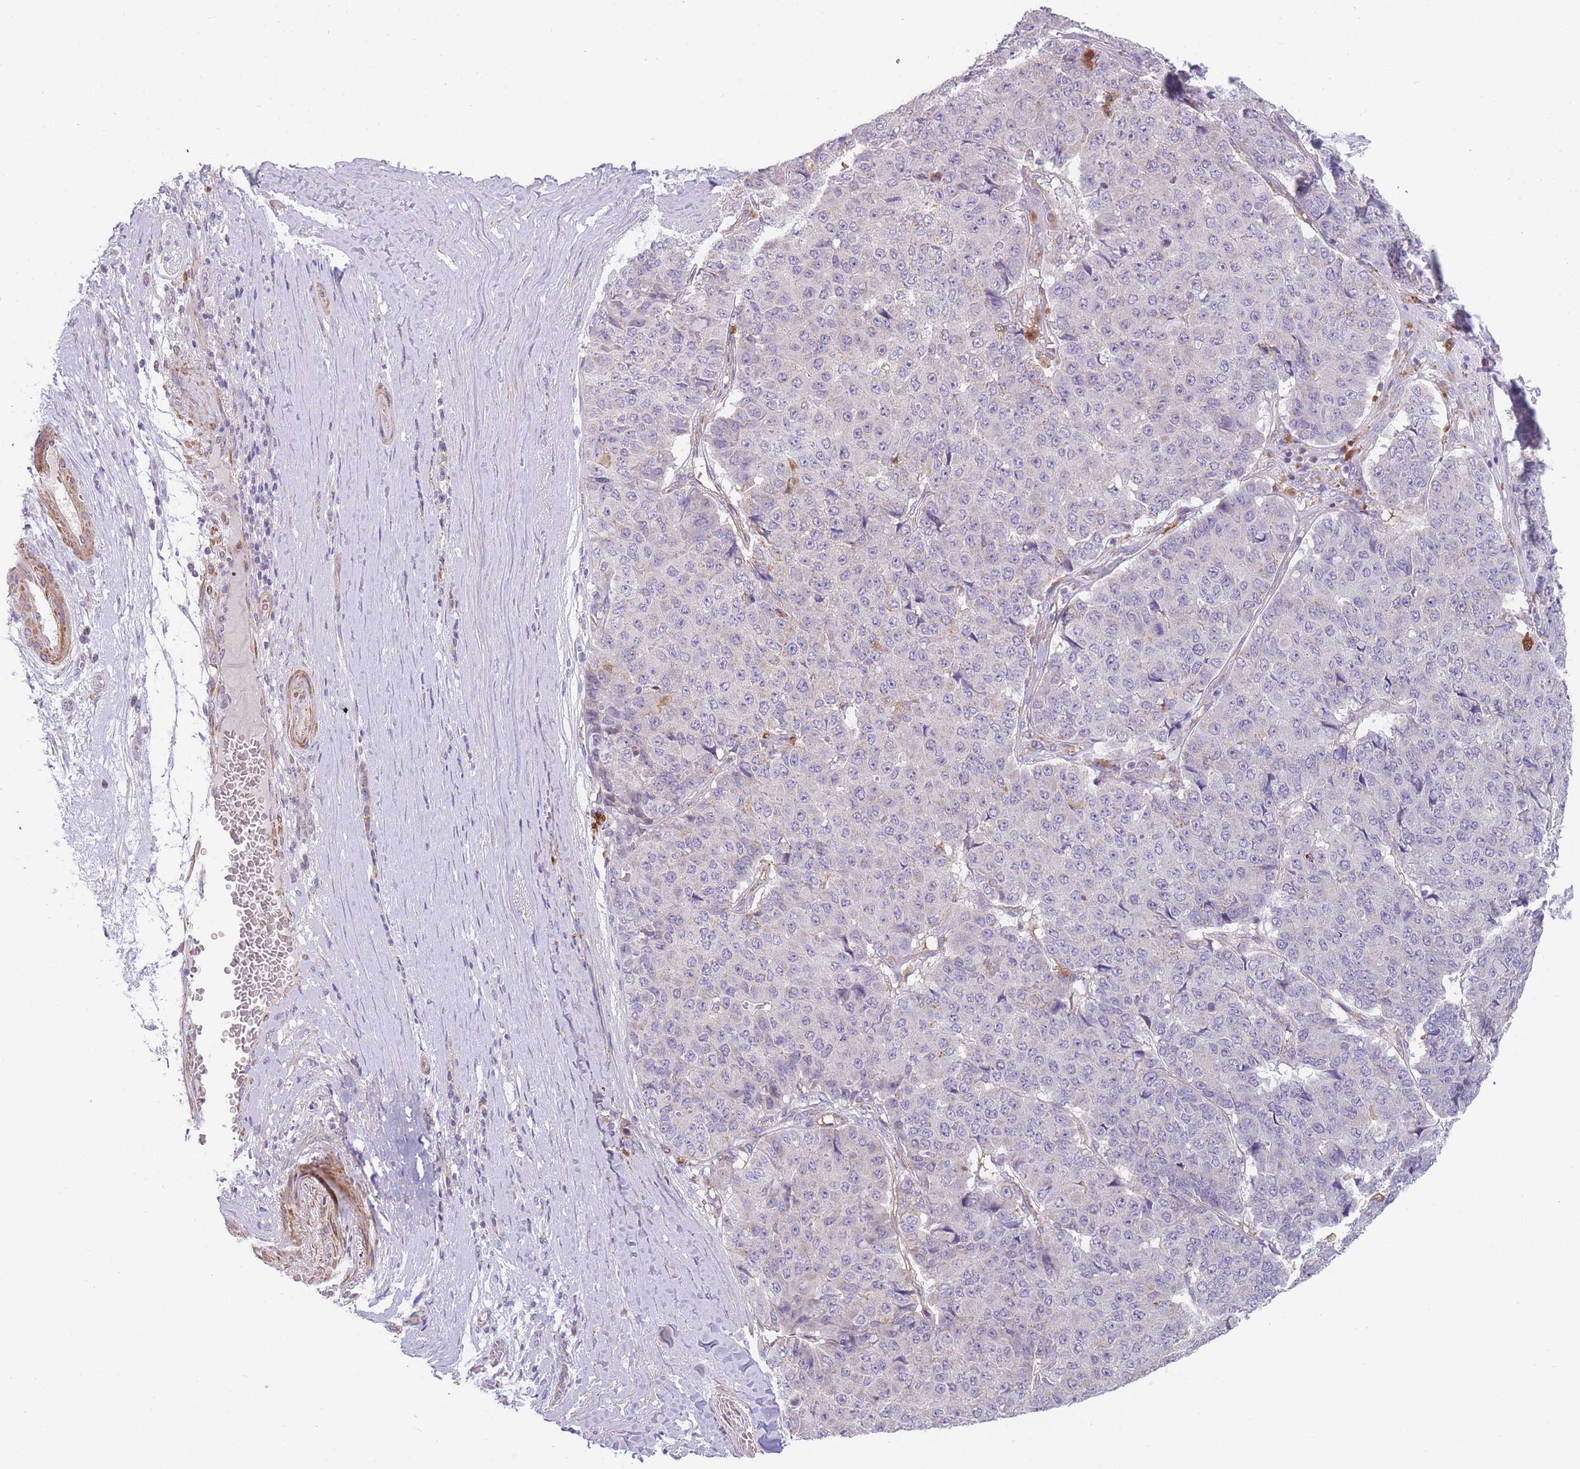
{"staining": {"intensity": "negative", "quantity": "none", "location": "none"}, "tissue": "pancreatic cancer", "cell_type": "Tumor cells", "image_type": "cancer", "snomed": [{"axis": "morphology", "description": "Adenocarcinoma, NOS"}, {"axis": "topography", "description": "Pancreas"}], "caption": "An image of pancreatic cancer stained for a protein shows no brown staining in tumor cells.", "gene": "SMPD4", "patient": {"sex": "male", "age": 50}}